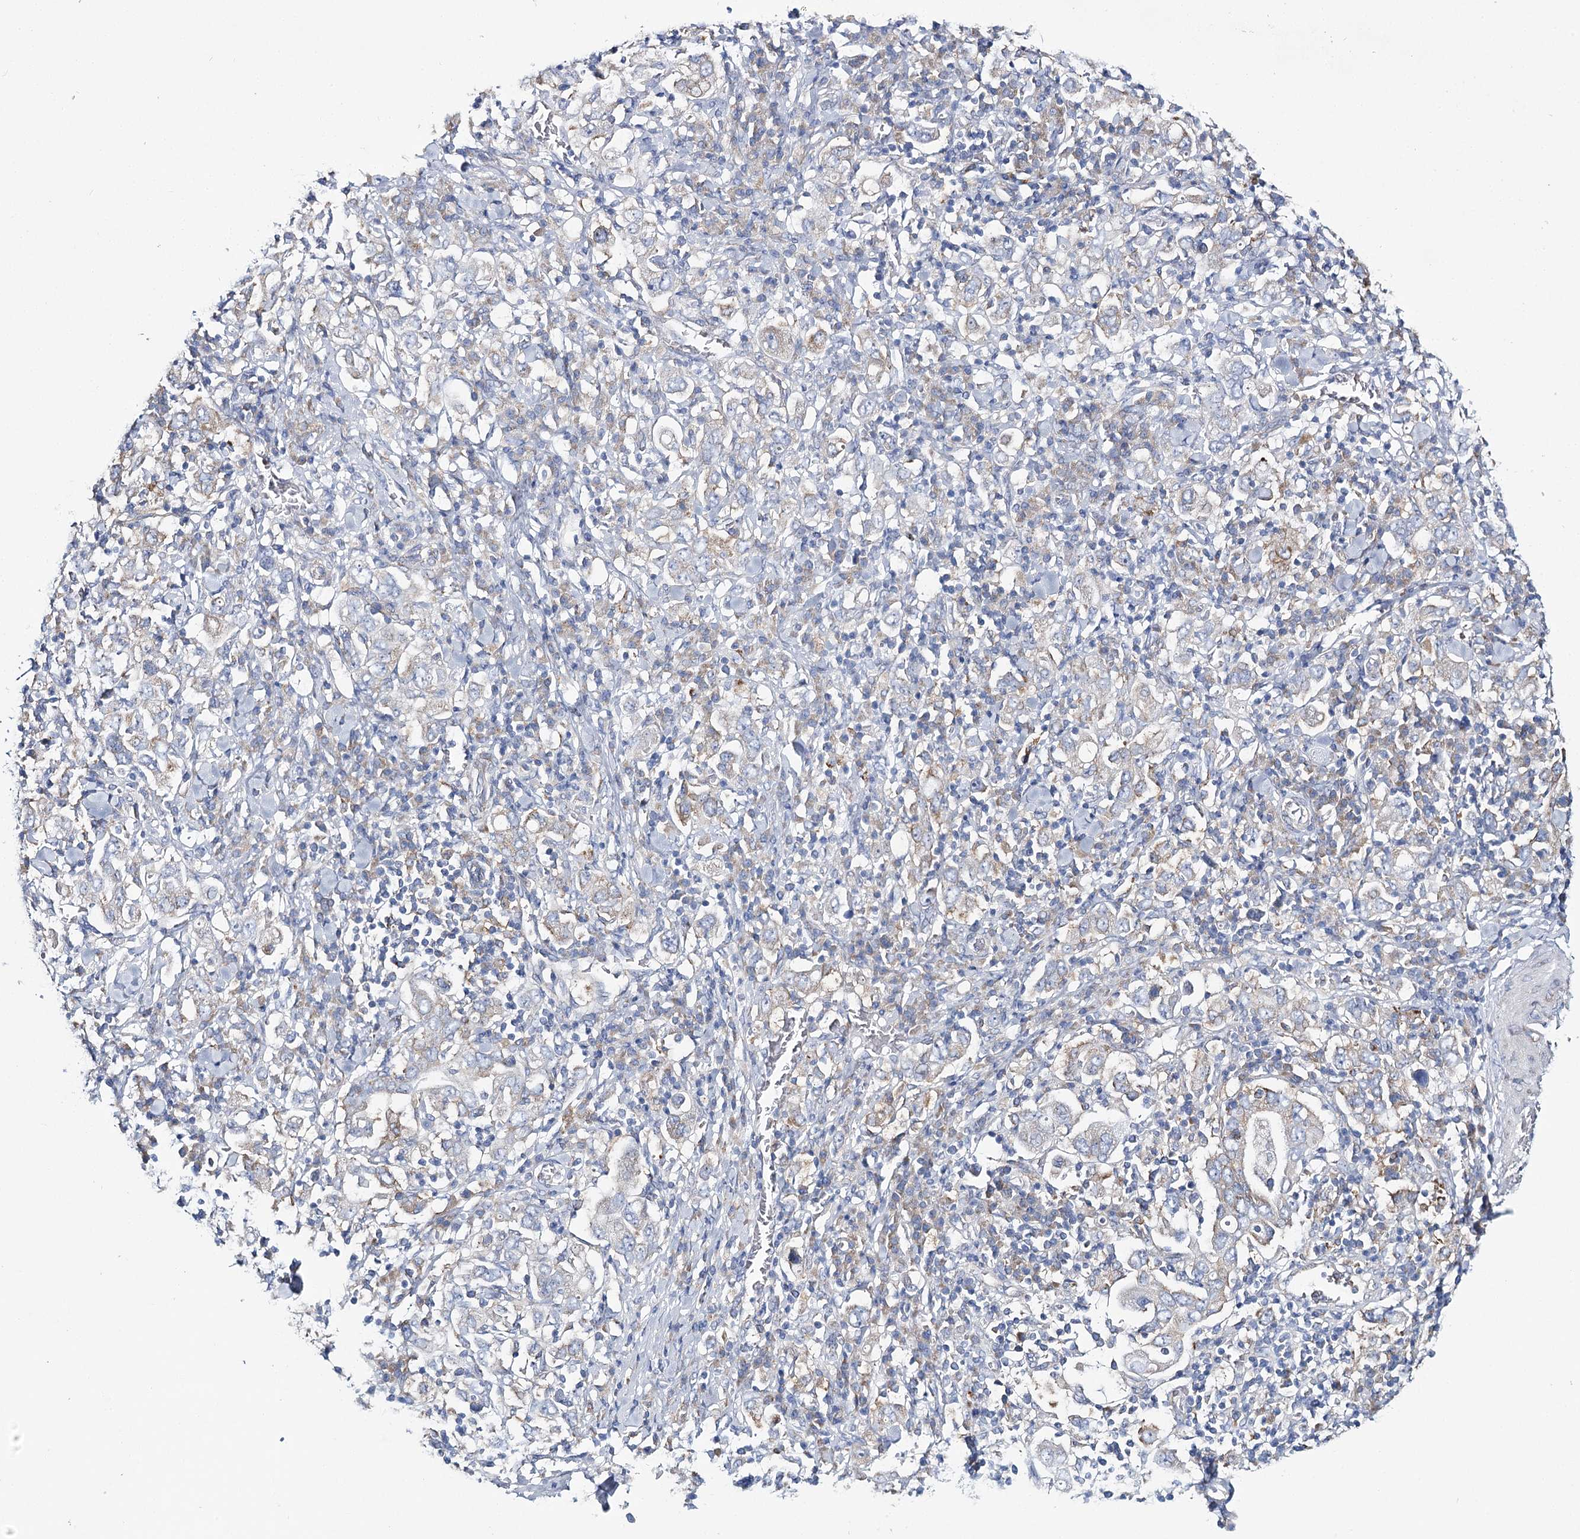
{"staining": {"intensity": "weak", "quantity": "<25%", "location": "cytoplasmic/membranous"}, "tissue": "stomach cancer", "cell_type": "Tumor cells", "image_type": "cancer", "snomed": [{"axis": "morphology", "description": "Adenocarcinoma, NOS"}, {"axis": "topography", "description": "Stomach, upper"}], "caption": "Histopathology image shows no protein positivity in tumor cells of stomach cancer (adenocarcinoma) tissue.", "gene": "THUMPD3", "patient": {"sex": "male", "age": 62}}